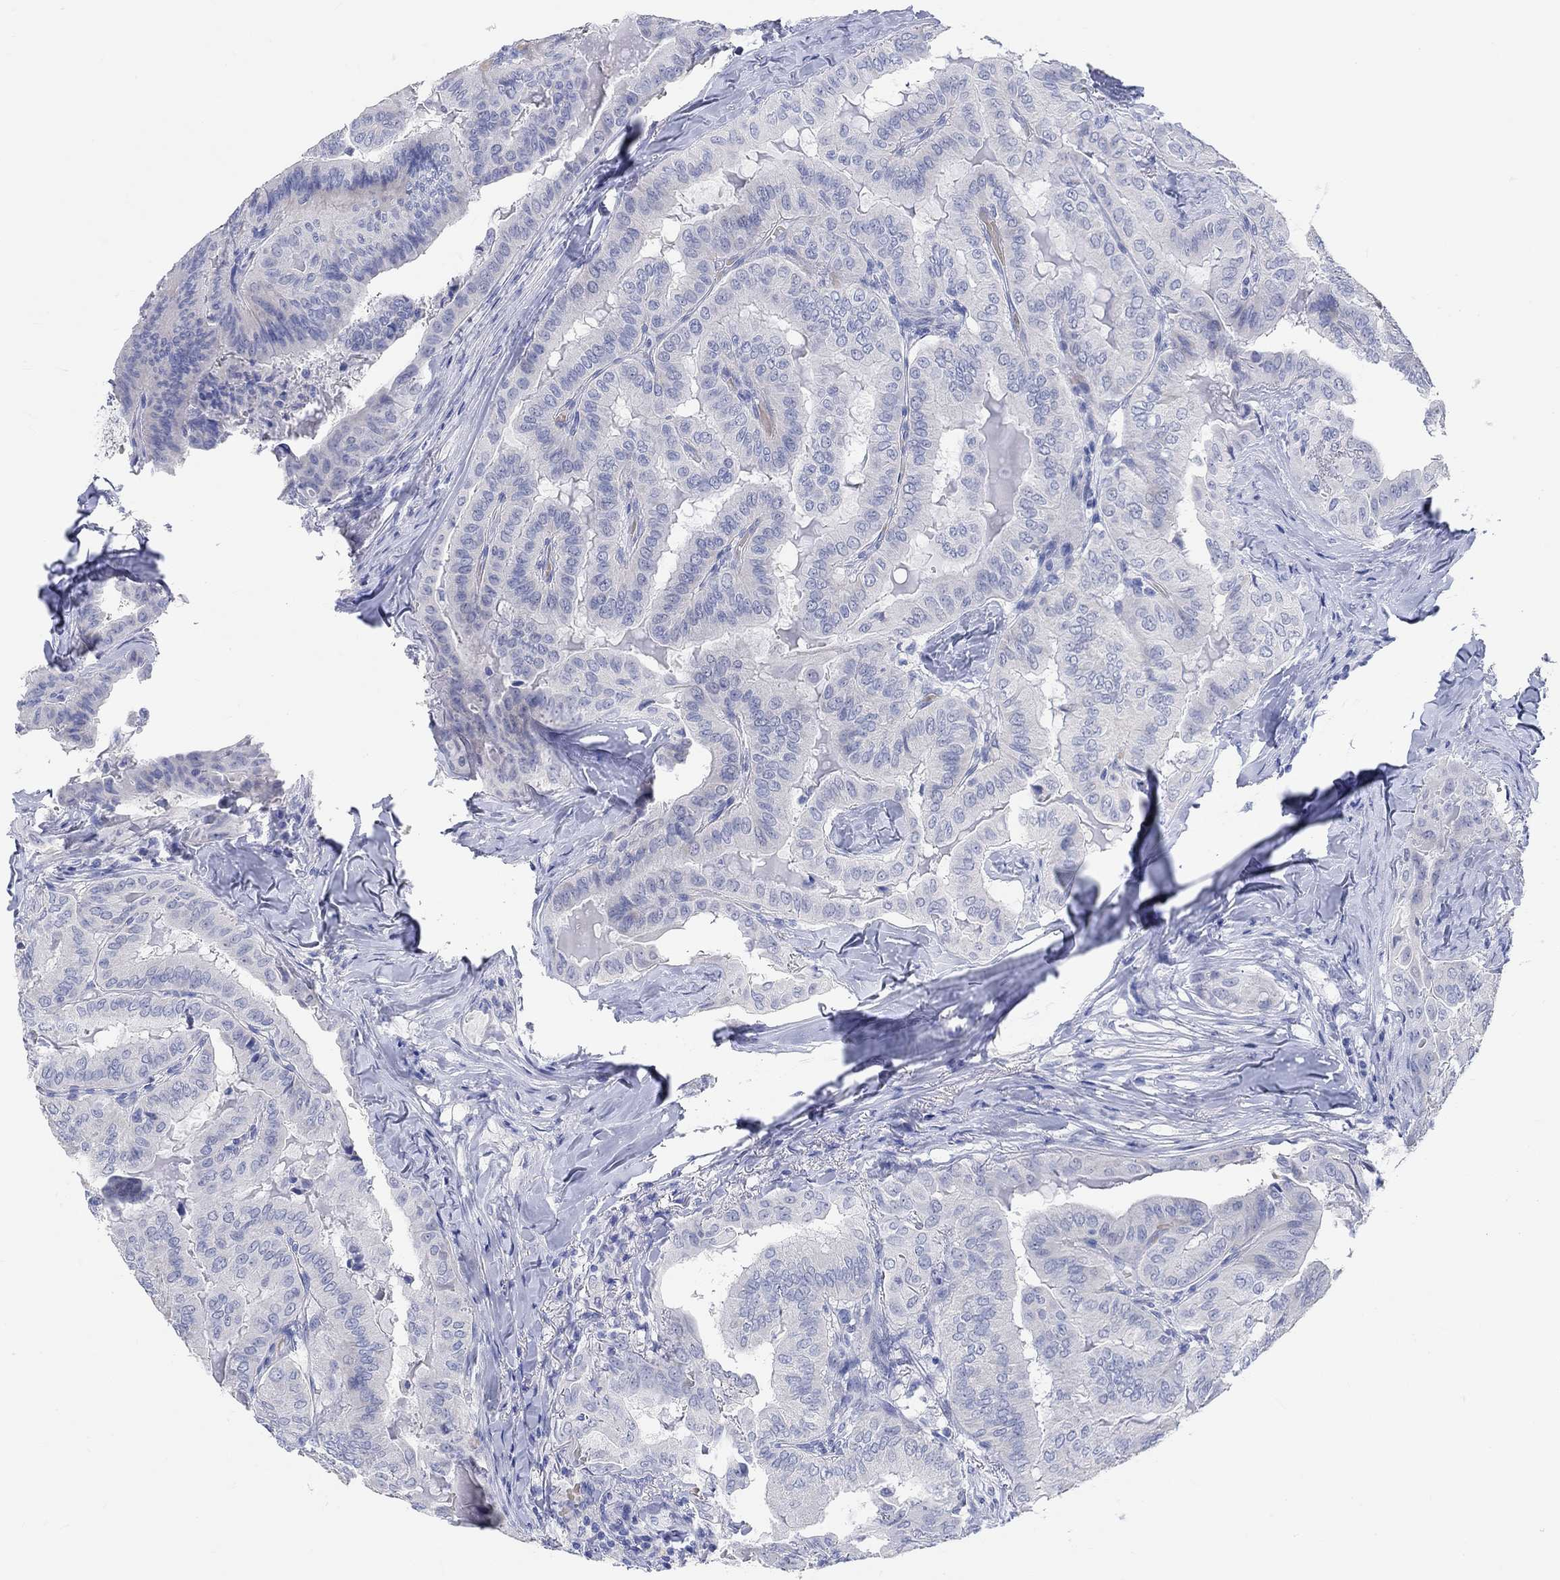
{"staining": {"intensity": "negative", "quantity": "none", "location": "none"}, "tissue": "thyroid cancer", "cell_type": "Tumor cells", "image_type": "cancer", "snomed": [{"axis": "morphology", "description": "Papillary adenocarcinoma, NOS"}, {"axis": "topography", "description": "Thyroid gland"}], "caption": "Human thyroid papillary adenocarcinoma stained for a protein using IHC exhibits no staining in tumor cells.", "gene": "GRIA3", "patient": {"sex": "female", "age": 68}}